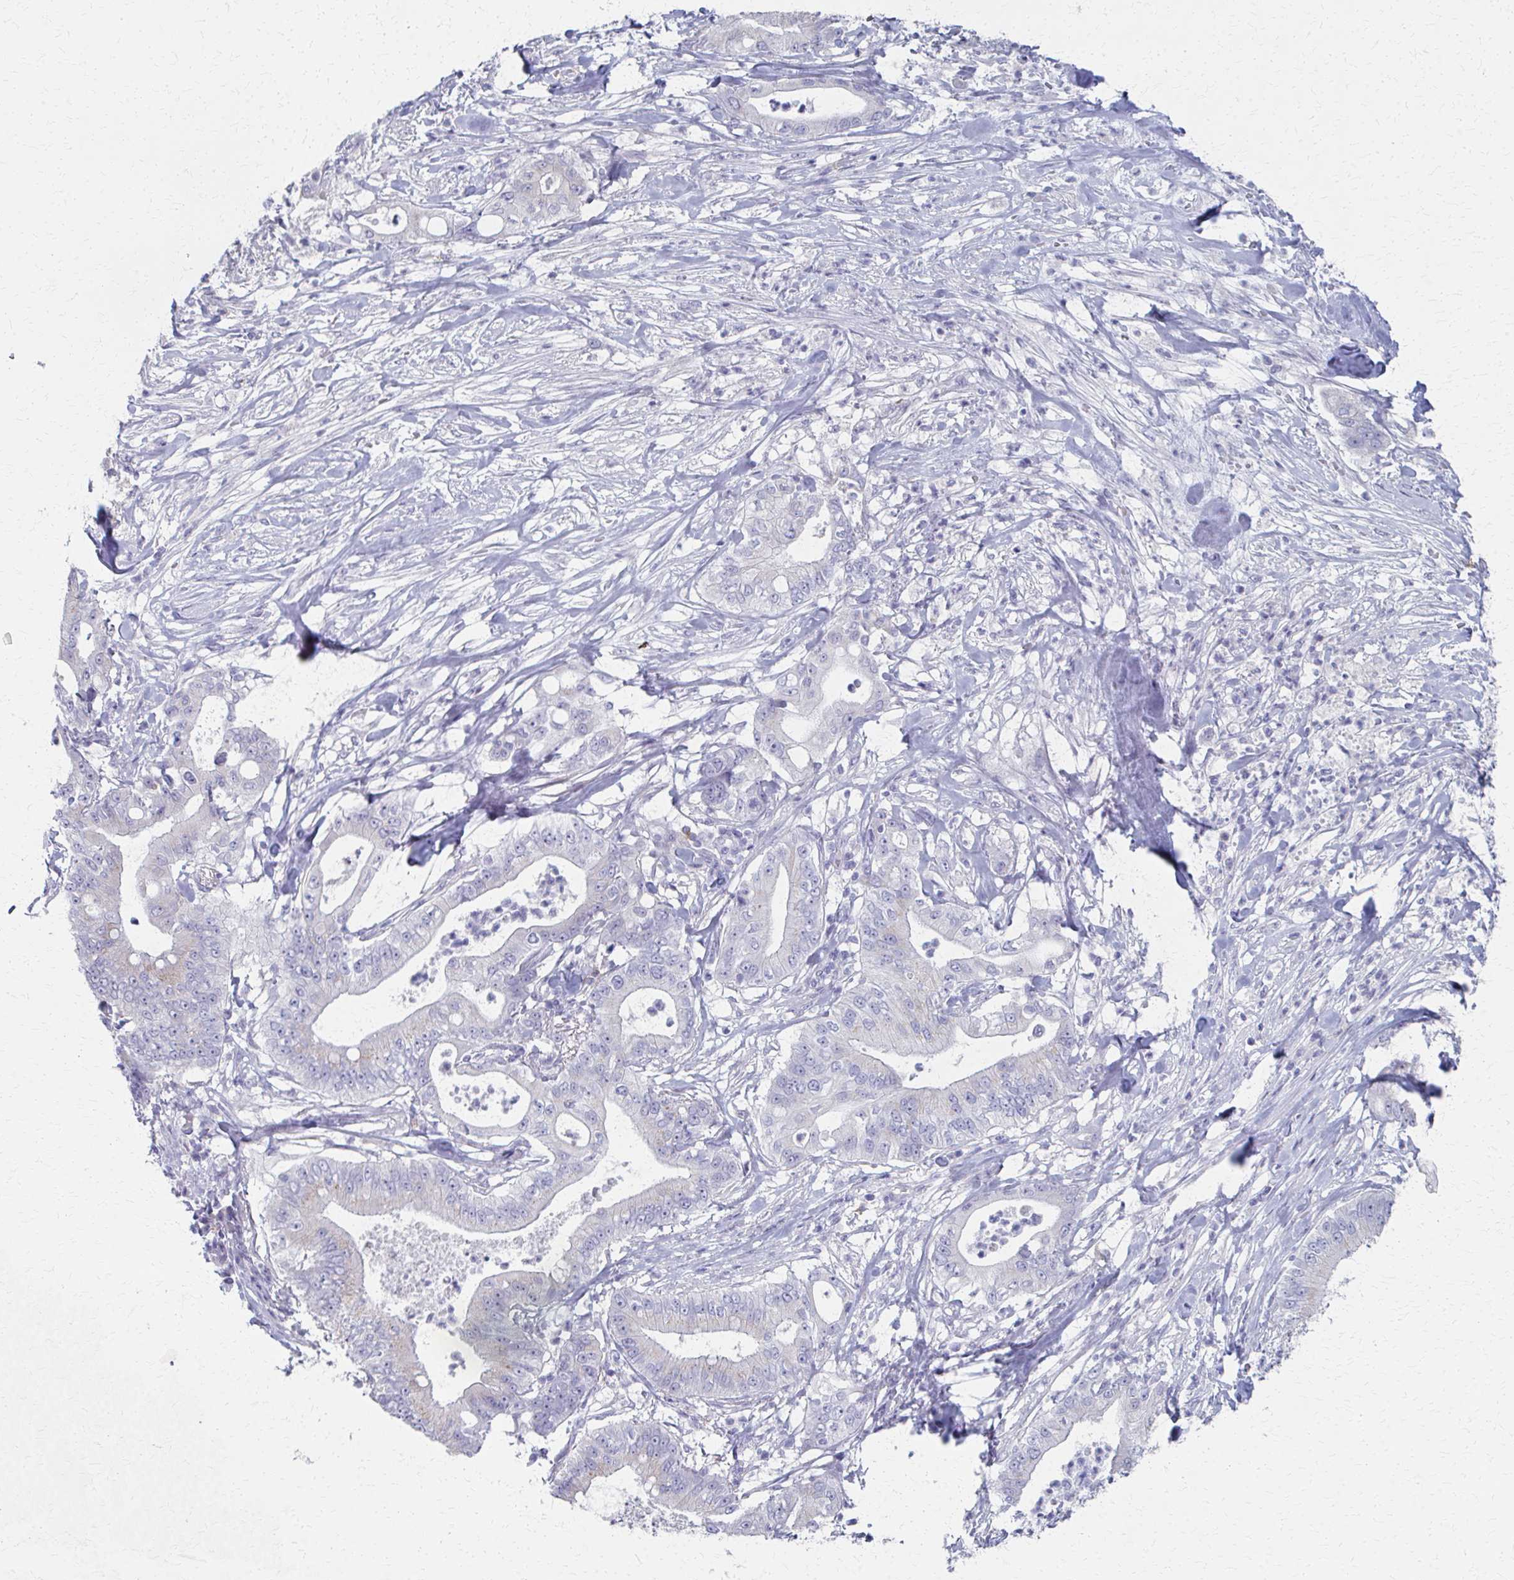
{"staining": {"intensity": "negative", "quantity": "none", "location": "none"}, "tissue": "pancreatic cancer", "cell_type": "Tumor cells", "image_type": "cancer", "snomed": [{"axis": "morphology", "description": "Adenocarcinoma, NOS"}, {"axis": "topography", "description": "Pancreas"}], "caption": "Photomicrograph shows no significant protein positivity in tumor cells of adenocarcinoma (pancreatic).", "gene": "MS4A2", "patient": {"sex": "male", "age": 71}}